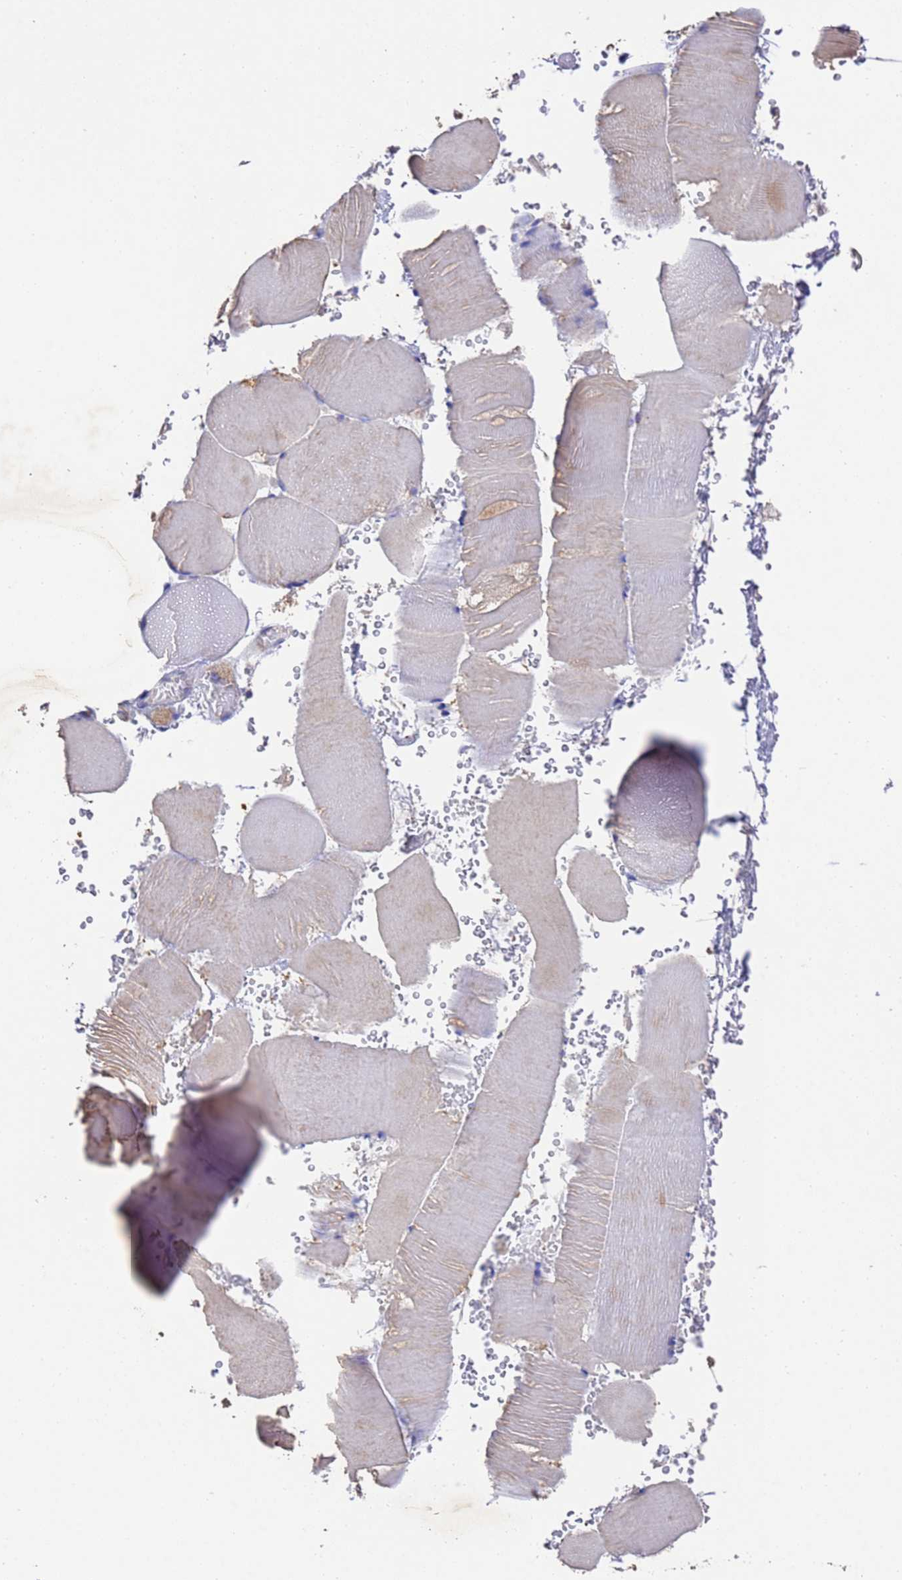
{"staining": {"intensity": "moderate", "quantity": "25%-75%", "location": "cytoplasmic/membranous"}, "tissue": "skeletal muscle", "cell_type": "Myocytes", "image_type": "normal", "snomed": [{"axis": "morphology", "description": "Normal tissue, NOS"}, {"axis": "topography", "description": "Skeletal muscle"}], "caption": "This histopathology image demonstrates IHC staining of normal human skeletal muscle, with medium moderate cytoplasmic/membranous staining in approximately 25%-75% of myocytes.", "gene": "DCAF12L1", "patient": {"sex": "male", "age": 62}}